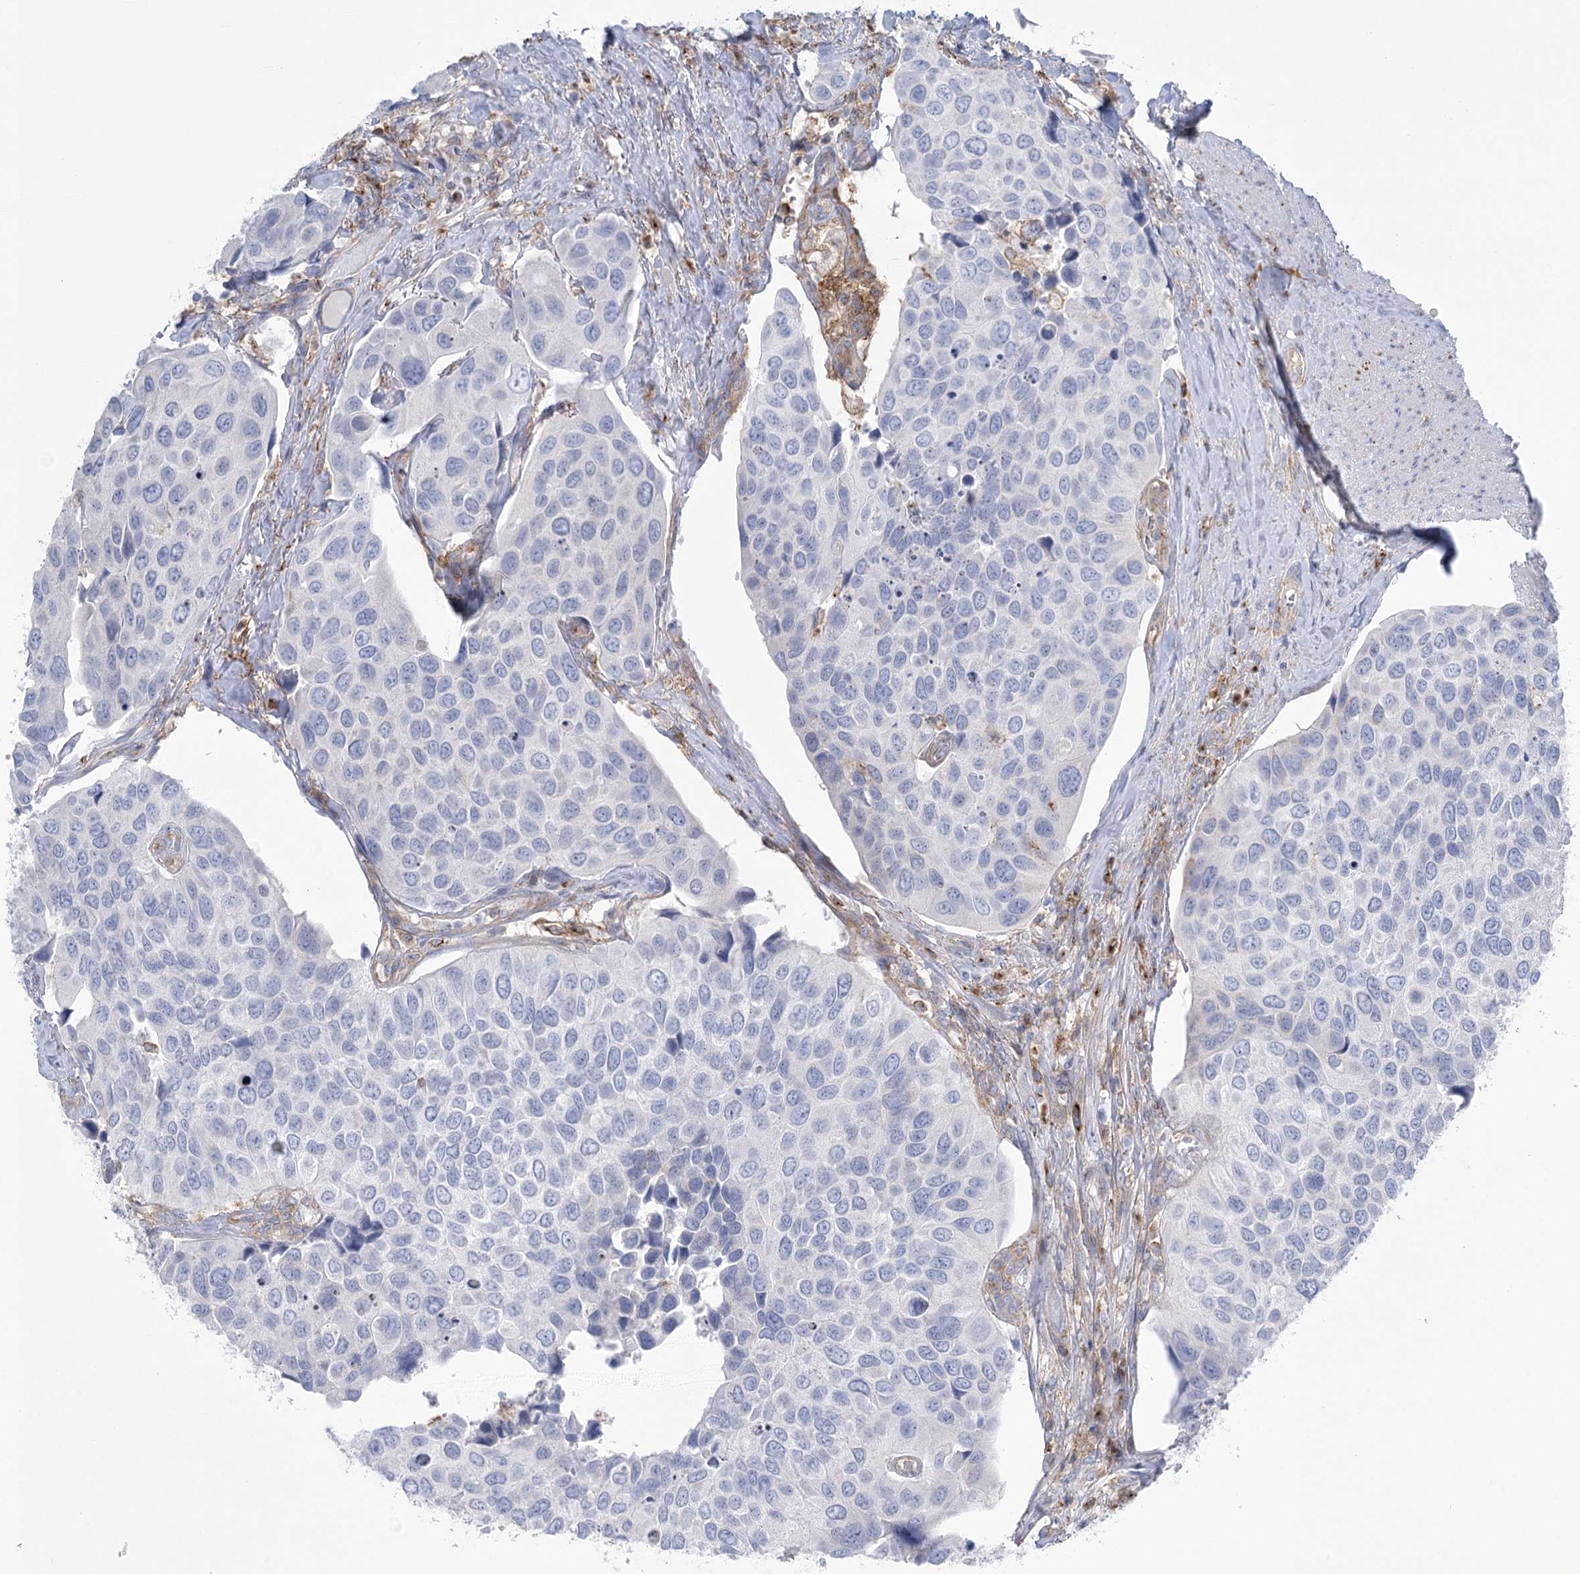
{"staining": {"intensity": "negative", "quantity": "none", "location": "none"}, "tissue": "urothelial cancer", "cell_type": "Tumor cells", "image_type": "cancer", "snomed": [{"axis": "morphology", "description": "Urothelial carcinoma, High grade"}, {"axis": "topography", "description": "Urinary bladder"}], "caption": "High magnification brightfield microscopy of urothelial cancer stained with DAB (3,3'-diaminobenzidine) (brown) and counterstained with hematoxylin (blue): tumor cells show no significant expression.", "gene": "CCDC88A", "patient": {"sex": "male", "age": 74}}